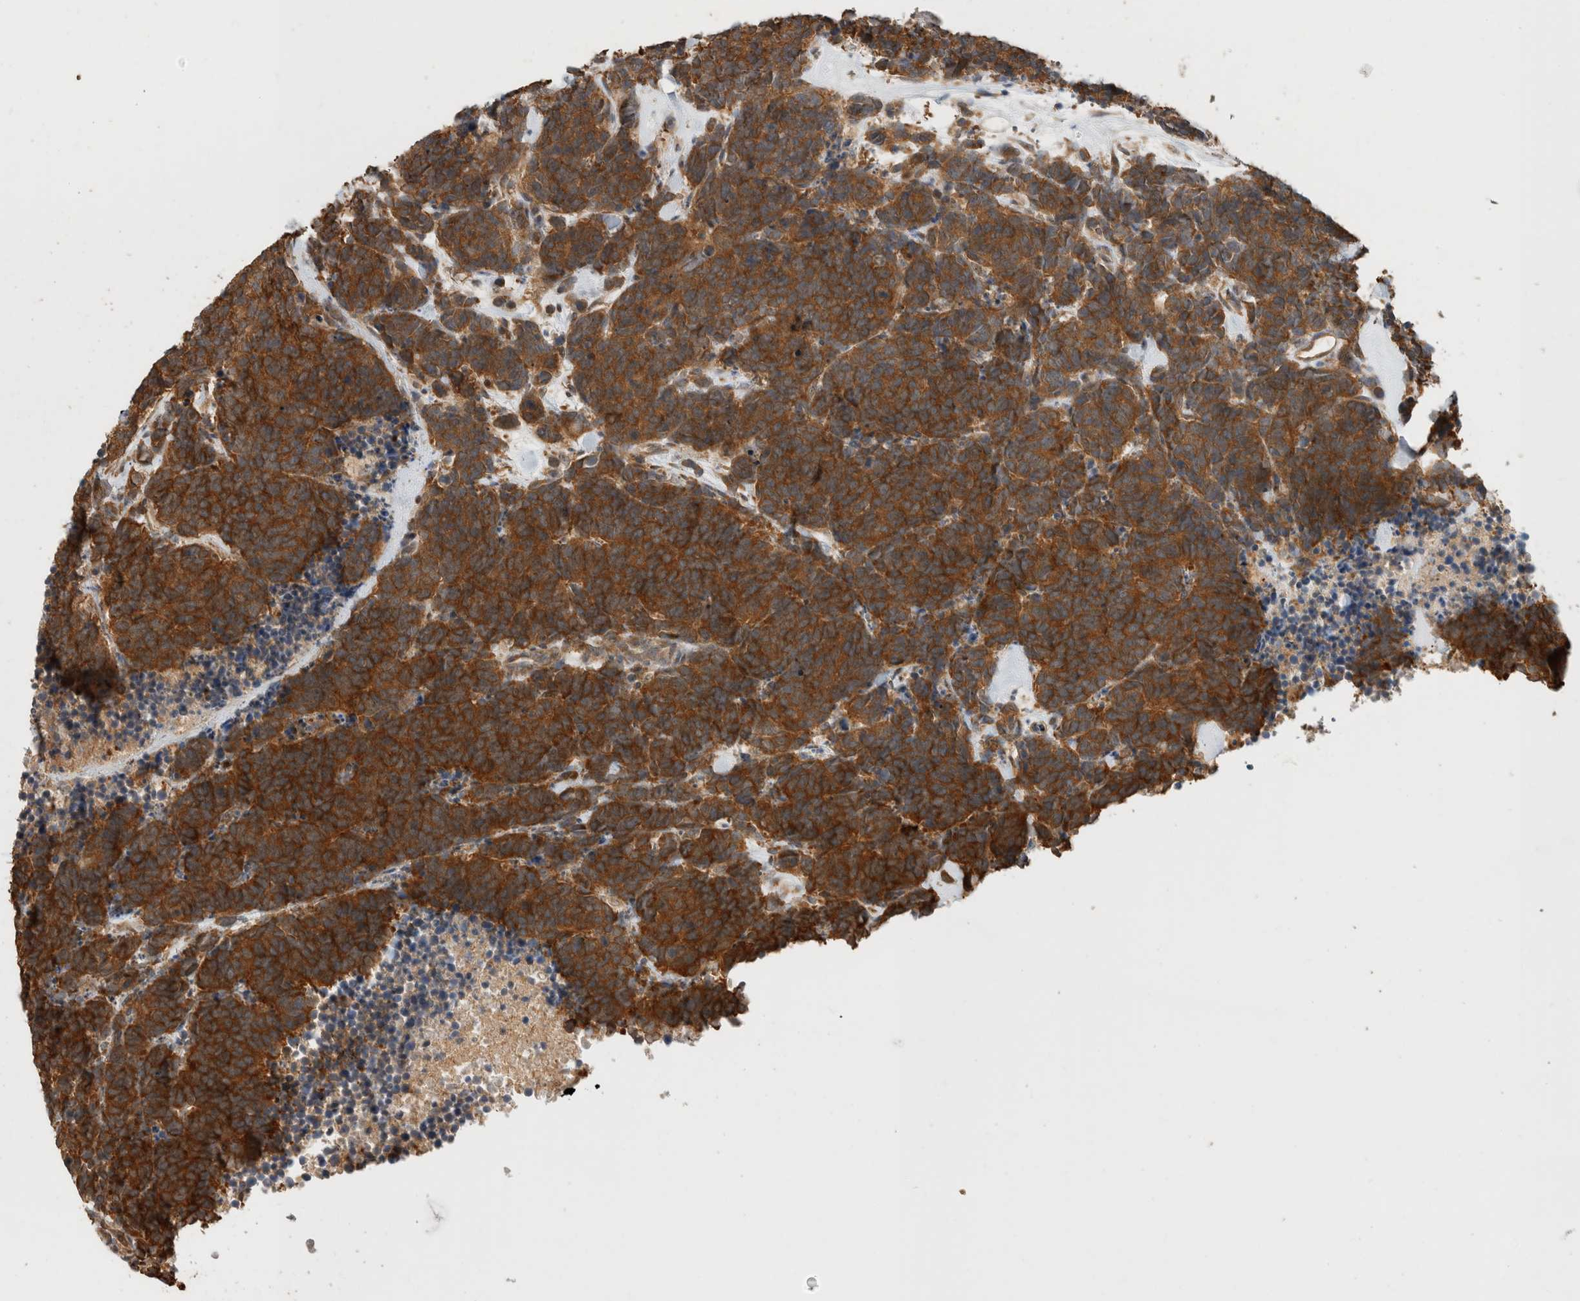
{"staining": {"intensity": "strong", "quantity": ">75%", "location": "cytoplasmic/membranous"}, "tissue": "carcinoid", "cell_type": "Tumor cells", "image_type": "cancer", "snomed": [{"axis": "morphology", "description": "Carcinoma, NOS"}, {"axis": "morphology", "description": "Carcinoid, malignant, NOS"}, {"axis": "topography", "description": "Urinary bladder"}], "caption": "Tumor cells show high levels of strong cytoplasmic/membranous expression in about >75% of cells in carcinoid. (IHC, brightfield microscopy, high magnification).", "gene": "PCDHB15", "patient": {"sex": "male", "age": 57}}